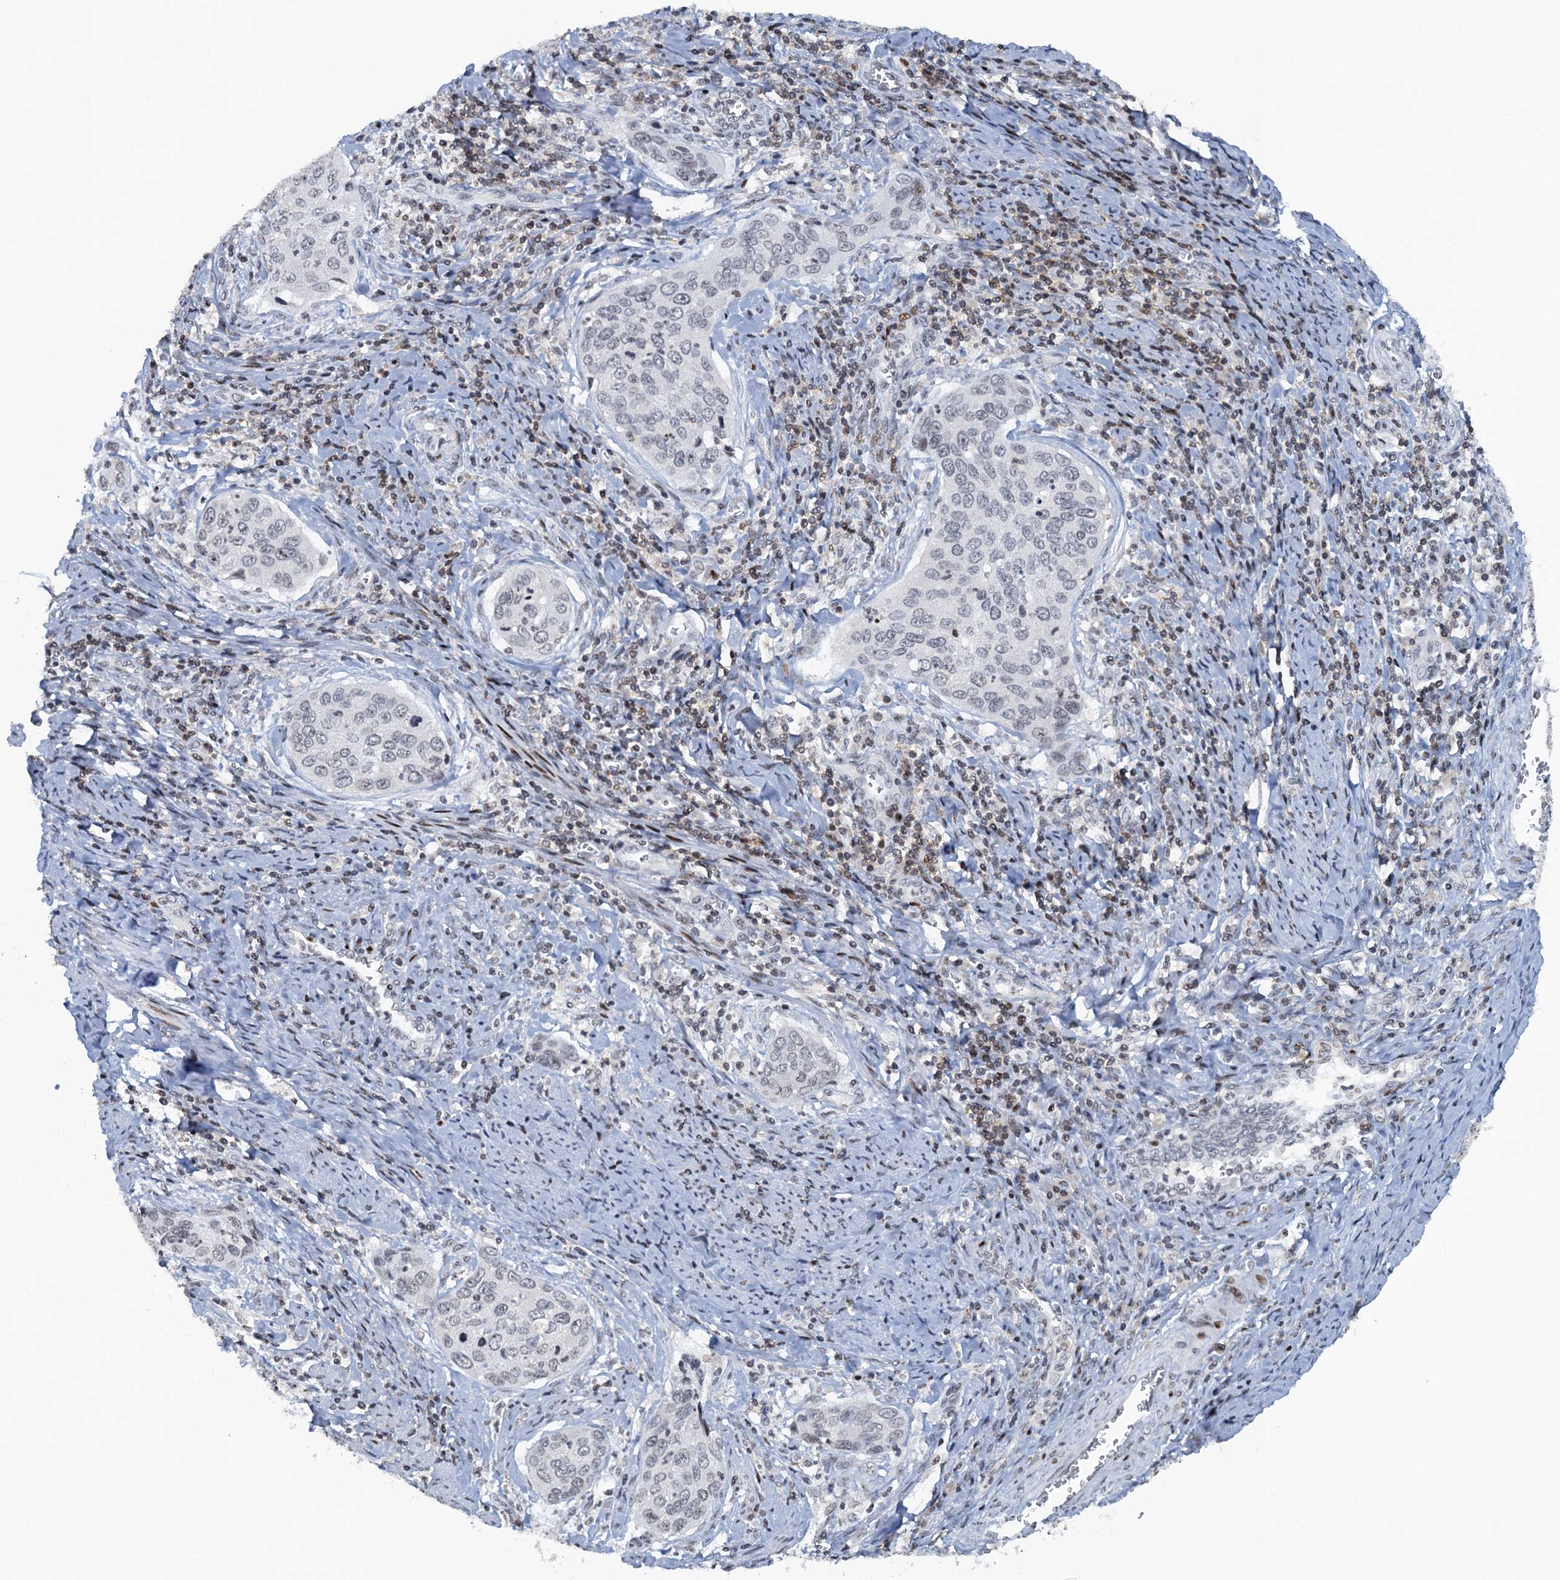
{"staining": {"intensity": "negative", "quantity": "none", "location": "none"}, "tissue": "cervical cancer", "cell_type": "Tumor cells", "image_type": "cancer", "snomed": [{"axis": "morphology", "description": "Squamous cell carcinoma, NOS"}, {"axis": "topography", "description": "Cervix"}], "caption": "IHC micrograph of neoplastic tissue: human cervical cancer (squamous cell carcinoma) stained with DAB exhibits no significant protein positivity in tumor cells. (Immunohistochemistry (ihc), brightfield microscopy, high magnification).", "gene": "FYB1", "patient": {"sex": "female", "age": 53}}